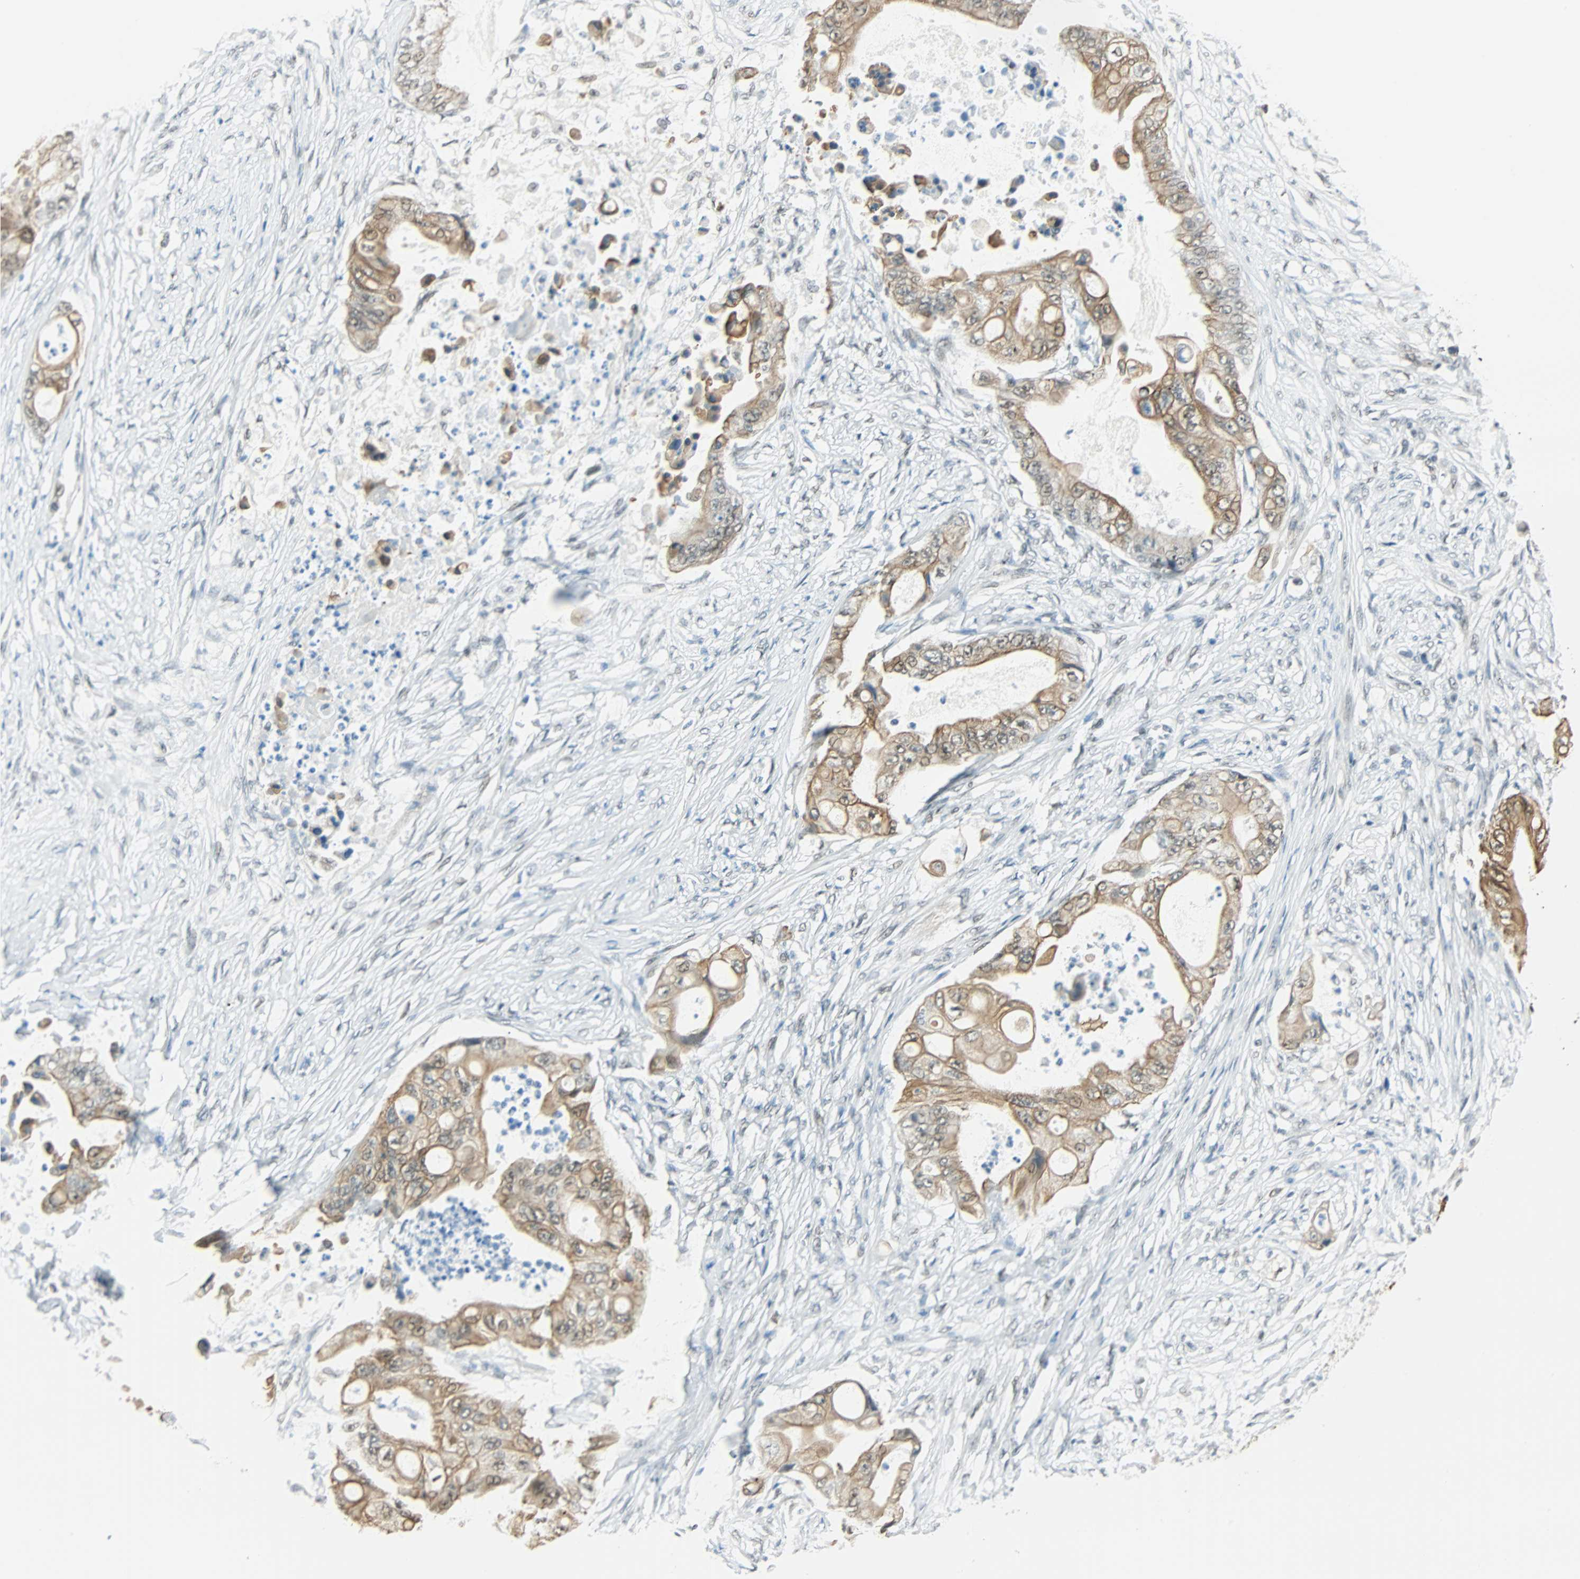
{"staining": {"intensity": "moderate", "quantity": ">75%", "location": "cytoplasmic/membranous"}, "tissue": "stomach cancer", "cell_type": "Tumor cells", "image_type": "cancer", "snomed": [{"axis": "morphology", "description": "Adenocarcinoma, NOS"}, {"axis": "topography", "description": "Stomach"}], "caption": "Immunohistochemistry (IHC) histopathology image of human stomach cancer (adenocarcinoma) stained for a protein (brown), which reveals medium levels of moderate cytoplasmic/membranous staining in approximately >75% of tumor cells.", "gene": "NELFE", "patient": {"sex": "female", "age": 73}}